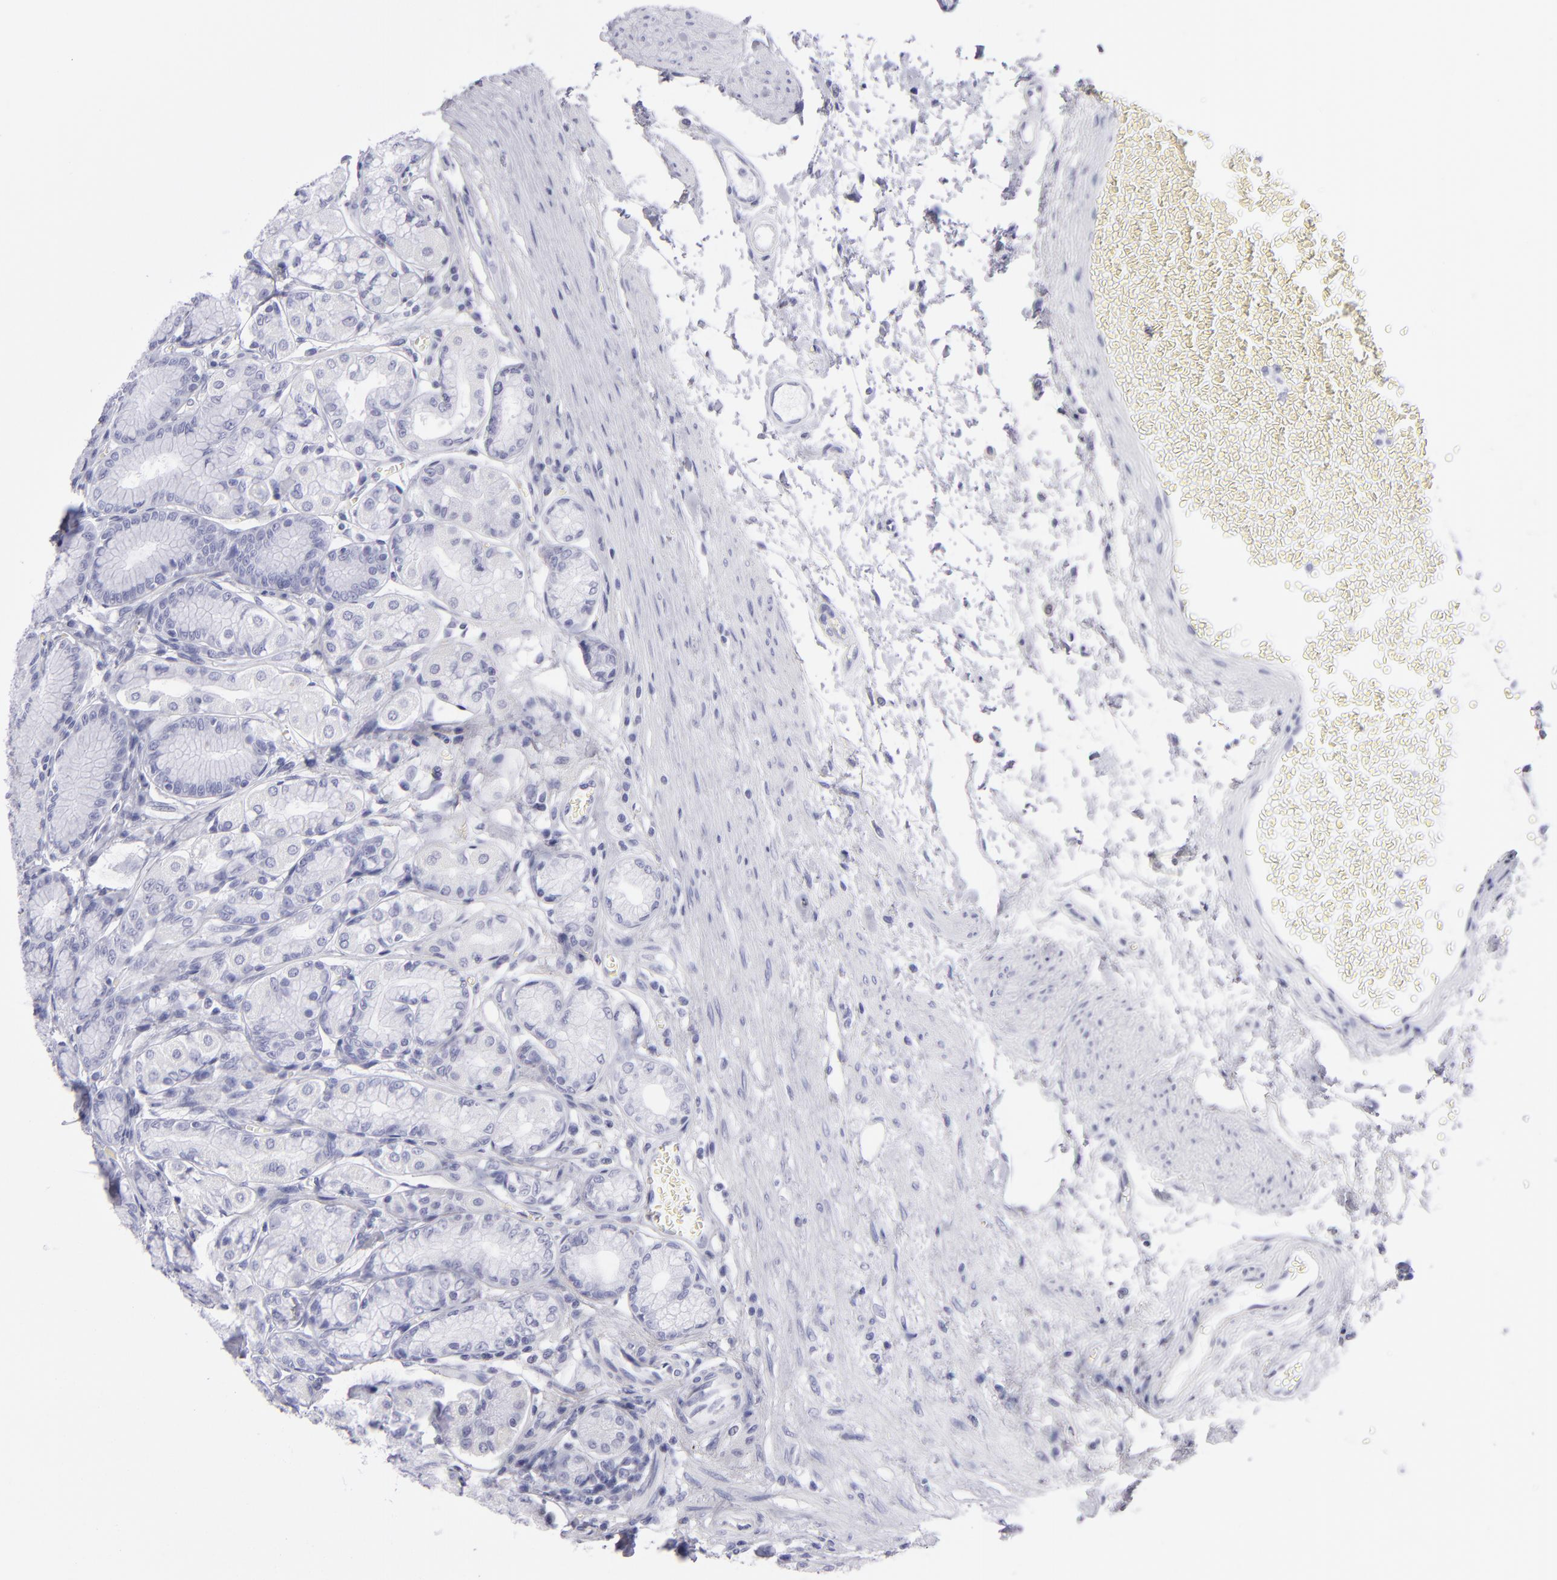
{"staining": {"intensity": "negative", "quantity": "none", "location": "none"}, "tissue": "stomach", "cell_type": "Glandular cells", "image_type": "normal", "snomed": [{"axis": "morphology", "description": "Normal tissue, NOS"}, {"axis": "topography", "description": "Stomach"}, {"axis": "topography", "description": "Stomach, lower"}], "caption": "Immunohistochemistry of benign human stomach shows no expression in glandular cells. (DAB IHC visualized using brightfield microscopy, high magnification).", "gene": "PVALB", "patient": {"sex": "male", "age": 76}}